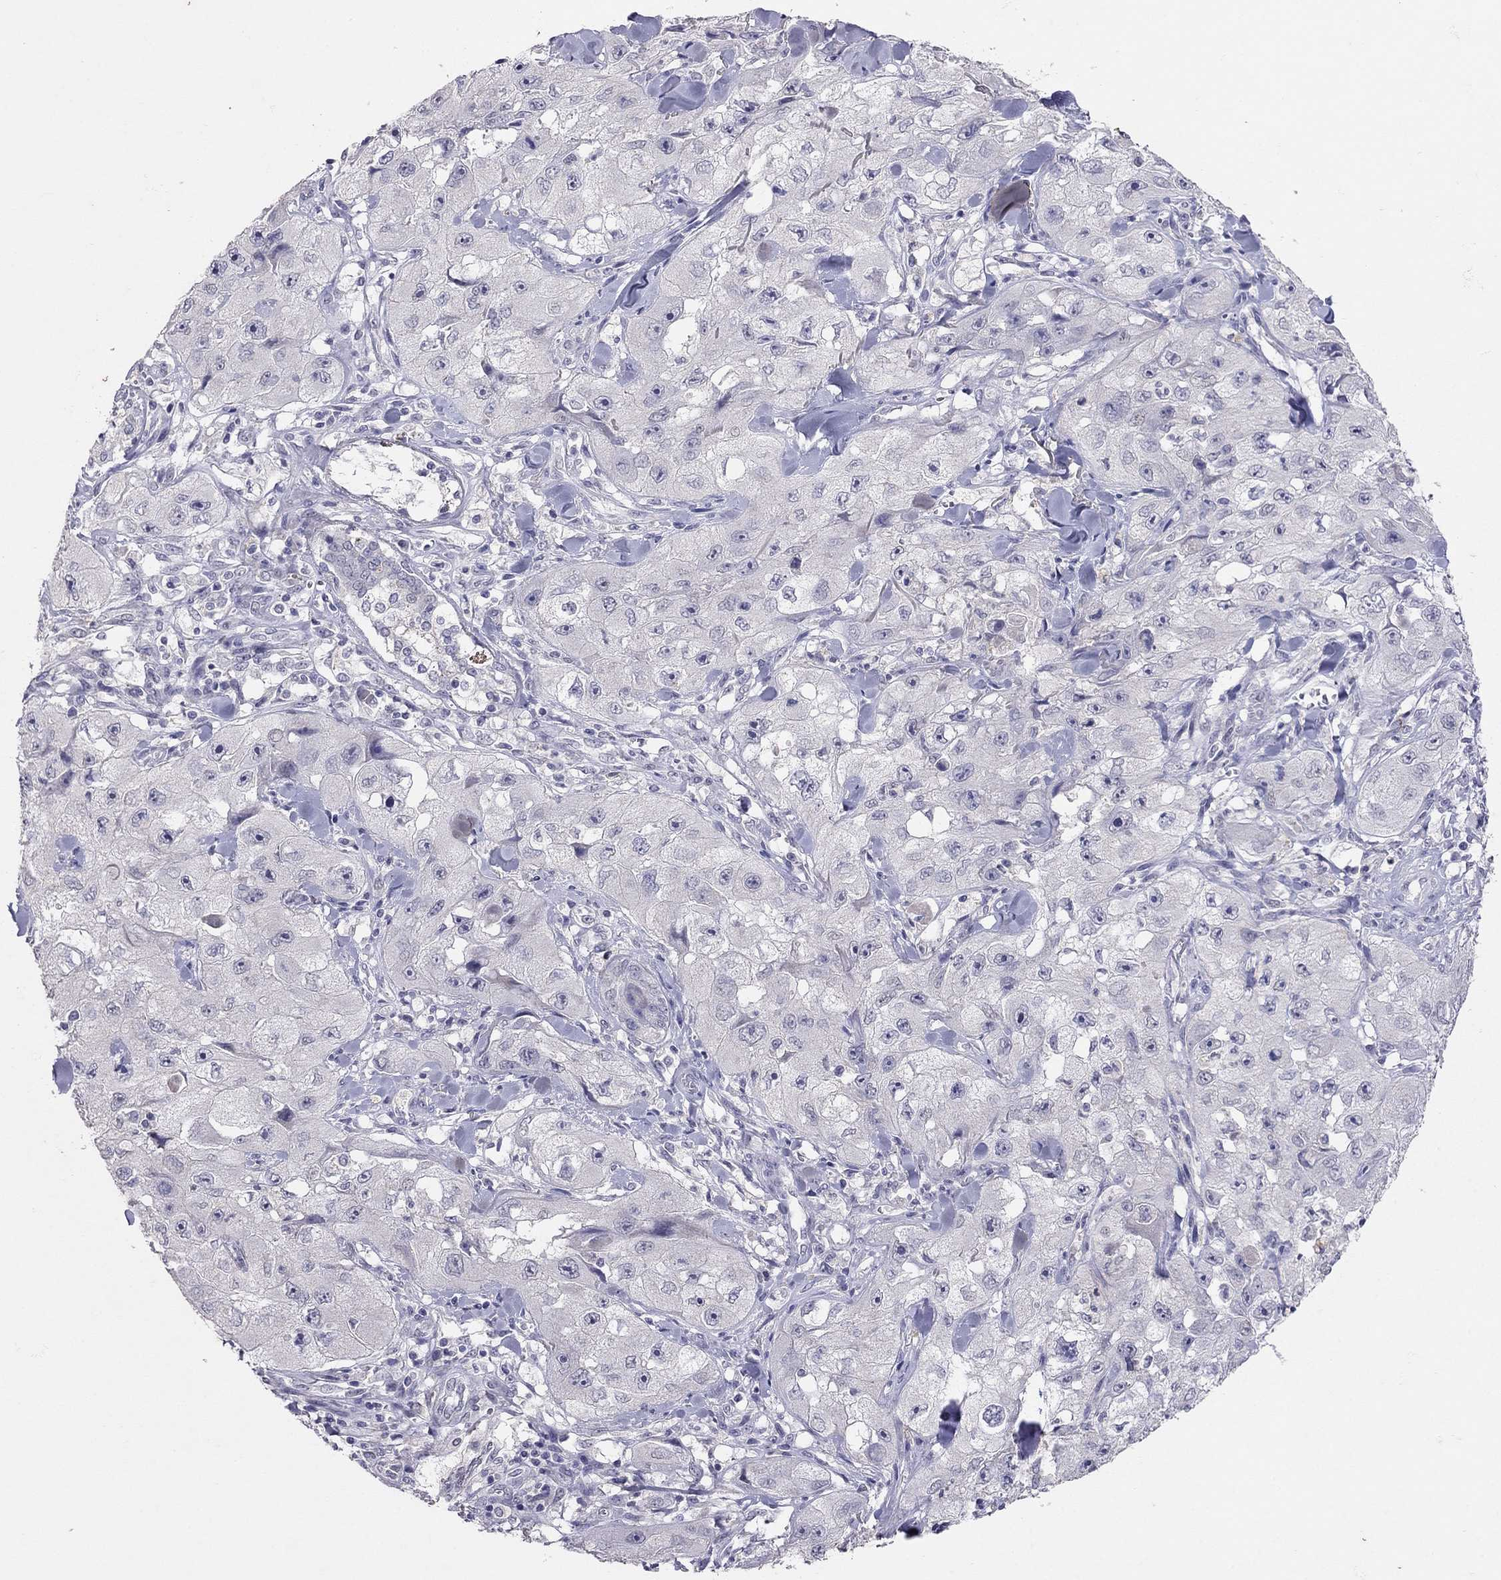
{"staining": {"intensity": "negative", "quantity": "none", "location": "none"}, "tissue": "skin cancer", "cell_type": "Tumor cells", "image_type": "cancer", "snomed": [{"axis": "morphology", "description": "Squamous cell carcinoma, NOS"}, {"axis": "topography", "description": "Skin"}, {"axis": "topography", "description": "Subcutis"}], "caption": "This is an immunohistochemistry (IHC) photomicrograph of skin cancer (squamous cell carcinoma). There is no staining in tumor cells.", "gene": "FST", "patient": {"sex": "male", "age": 73}}